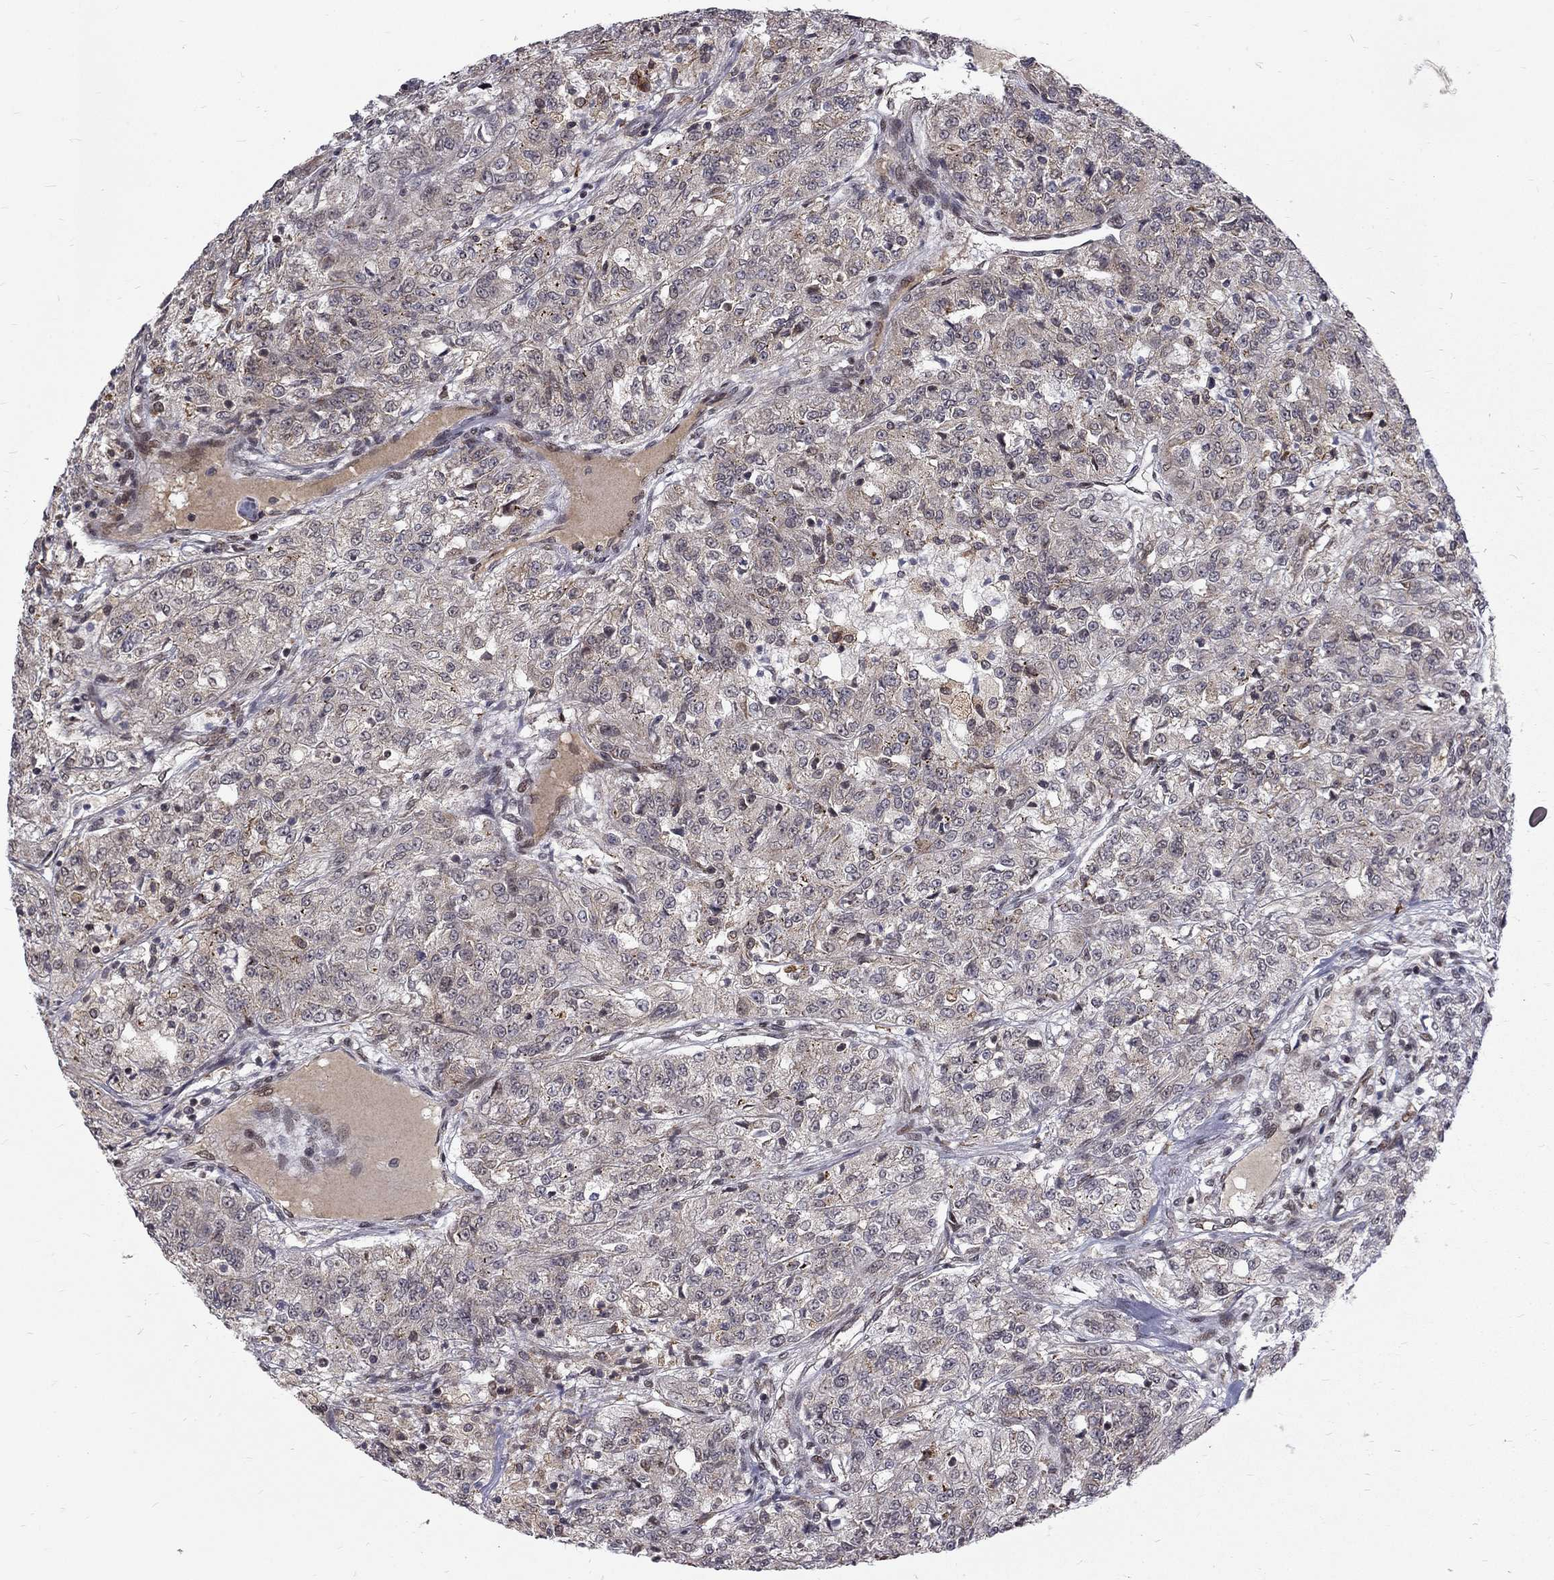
{"staining": {"intensity": "negative", "quantity": "none", "location": "none"}, "tissue": "renal cancer", "cell_type": "Tumor cells", "image_type": "cancer", "snomed": [{"axis": "morphology", "description": "Adenocarcinoma, NOS"}, {"axis": "topography", "description": "Kidney"}], "caption": "IHC of renal adenocarcinoma exhibits no staining in tumor cells.", "gene": "TCEAL1", "patient": {"sex": "female", "age": 63}}